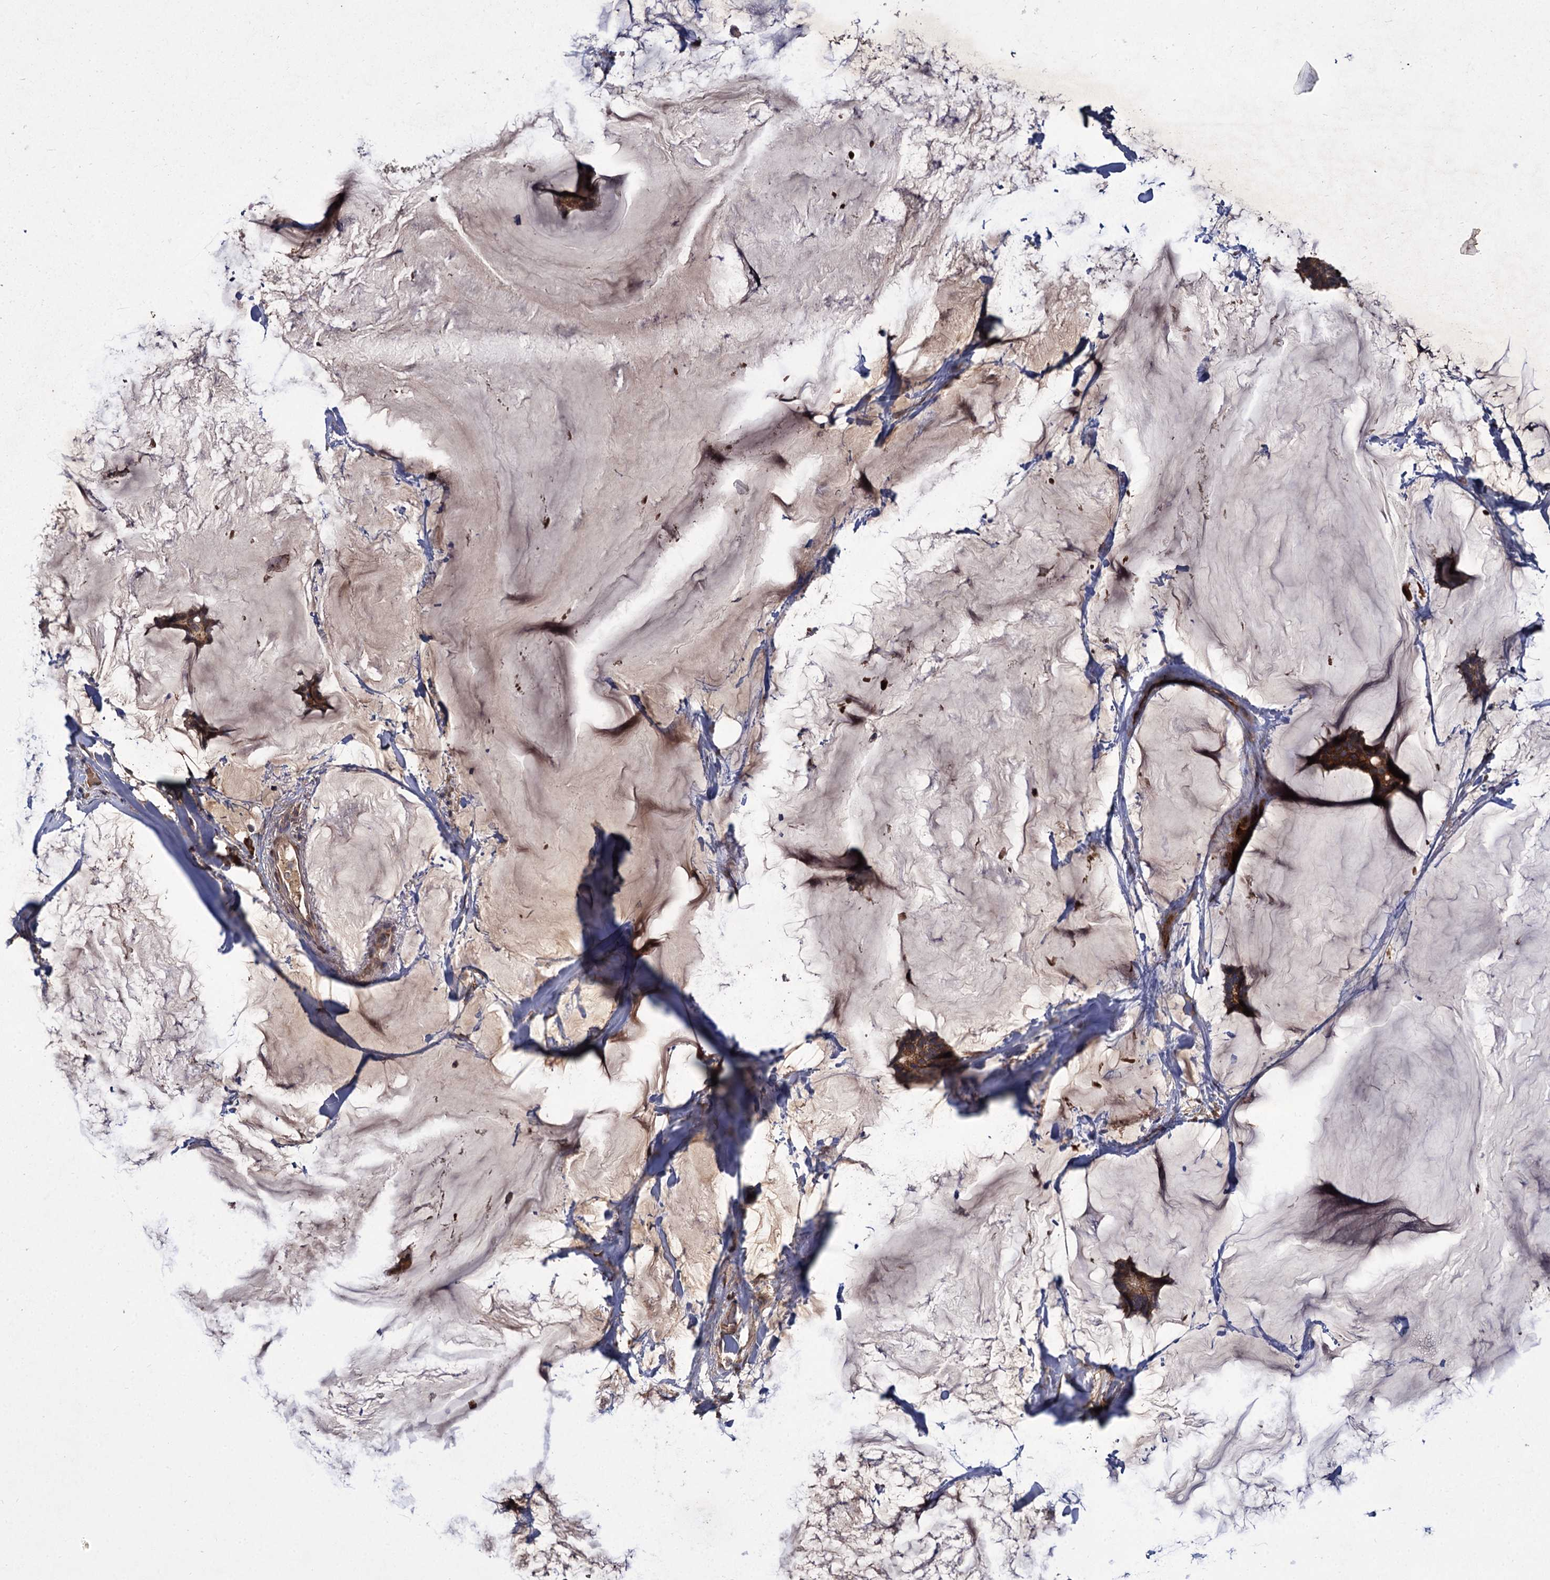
{"staining": {"intensity": "moderate", "quantity": ">75%", "location": "cytoplasmic/membranous"}, "tissue": "breast cancer", "cell_type": "Tumor cells", "image_type": "cancer", "snomed": [{"axis": "morphology", "description": "Duct carcinoma"}, {"axis": "topography", "description": "Breast"}], "caption": "A brown stain shows moderate cytoplasmic/membranous staining of a protein in breast cancer tumor cells.", "gene": "INPPL1", "patient": {"sex": "female", "age": 93}}